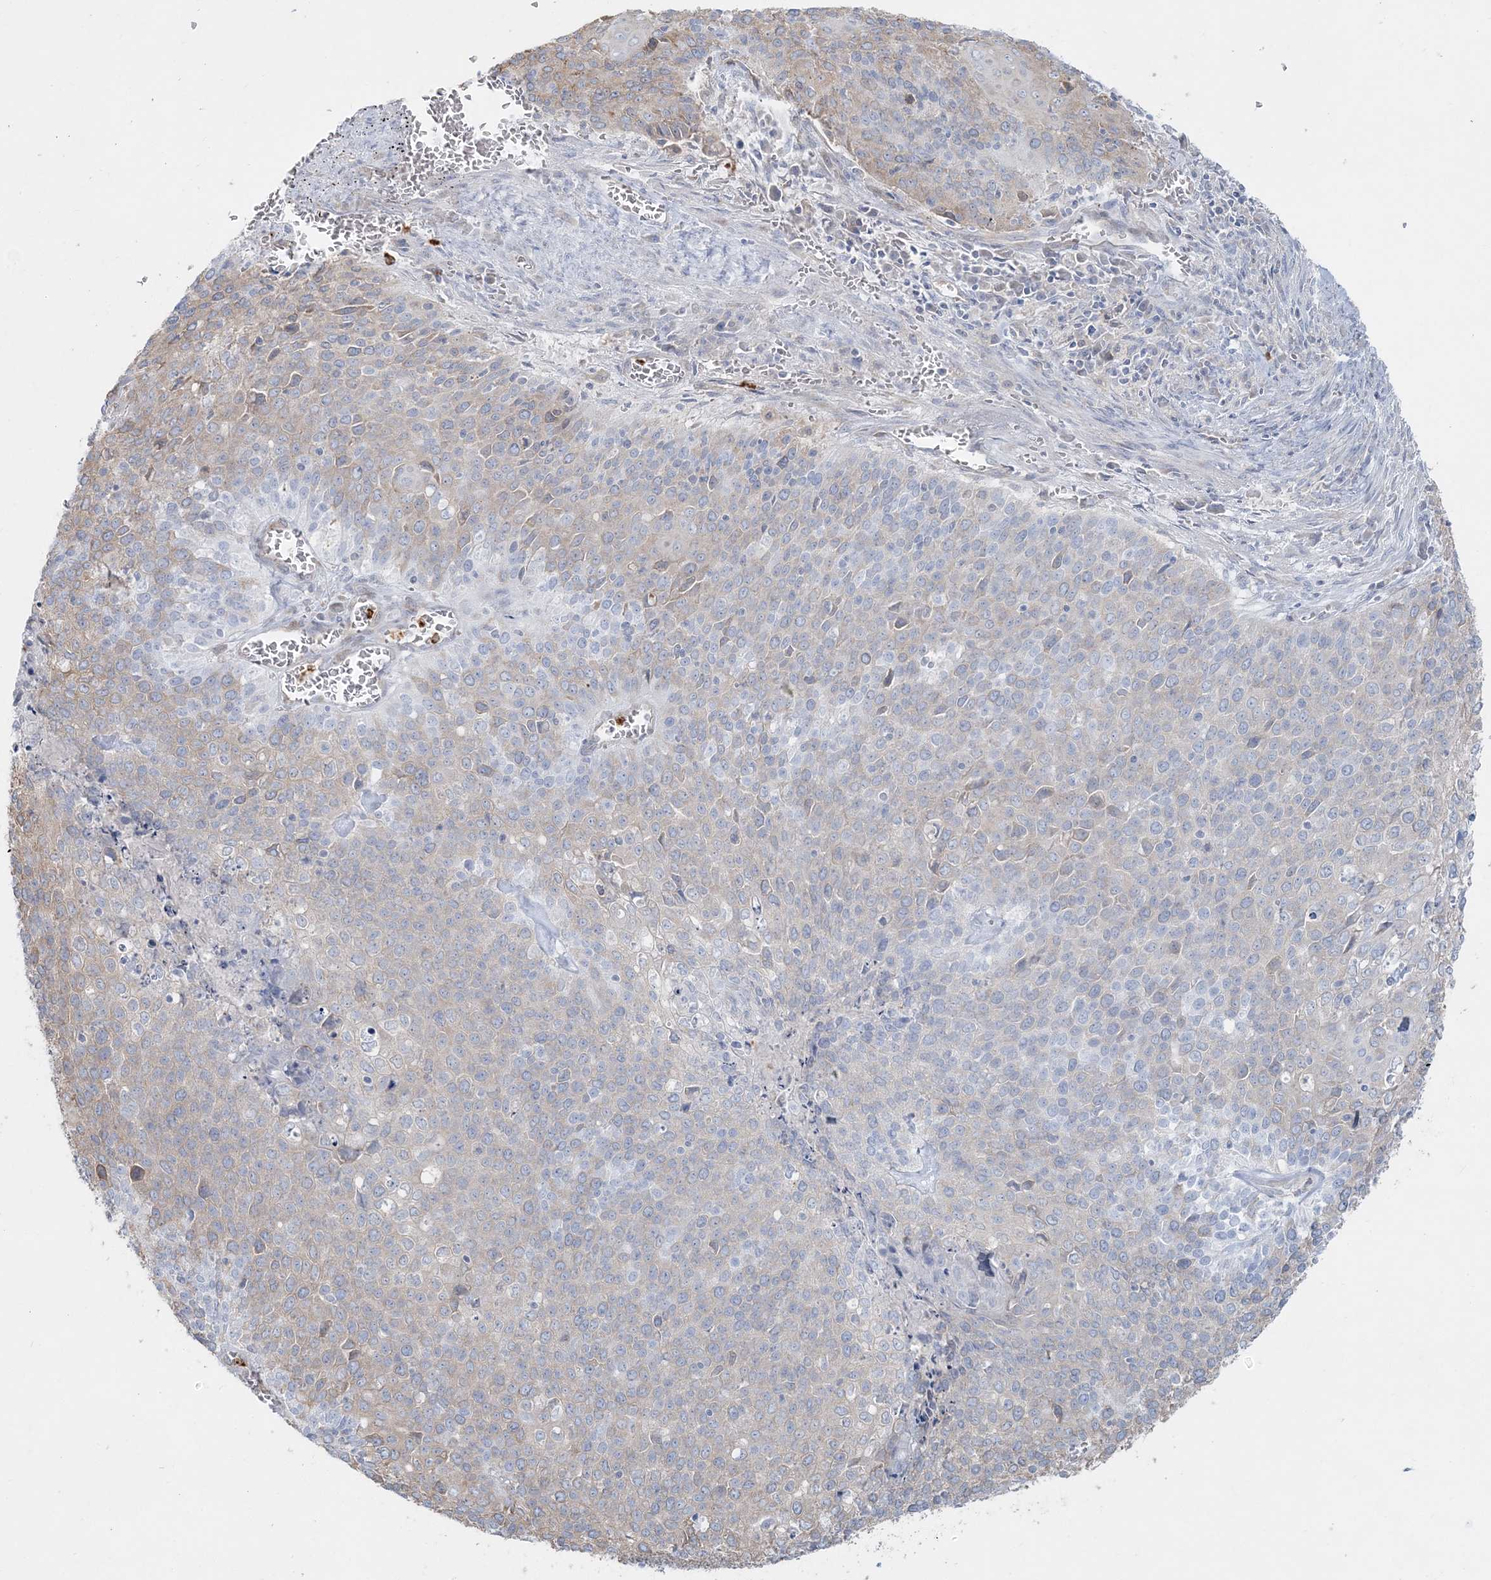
{"staining": {"intensity": "negative", "quantity": "none", "location": "none"}, "tissue": "cervical cancer", "cell_type": "Tumor cells", "image_type": "cancer", "snomed": [{"axis": "morphology", "description": "Squamous cell carcinoma, NOS"}, {"axis": "topography", "description": "Cervix"}], "caption": "IHC micrograph of human cervical squamous cell carcinoma stained for a protein (brown), which displays no positivity in tumor cells.", "gene": "CCNJ", "patient": {"sex": "female", "age": 39}}